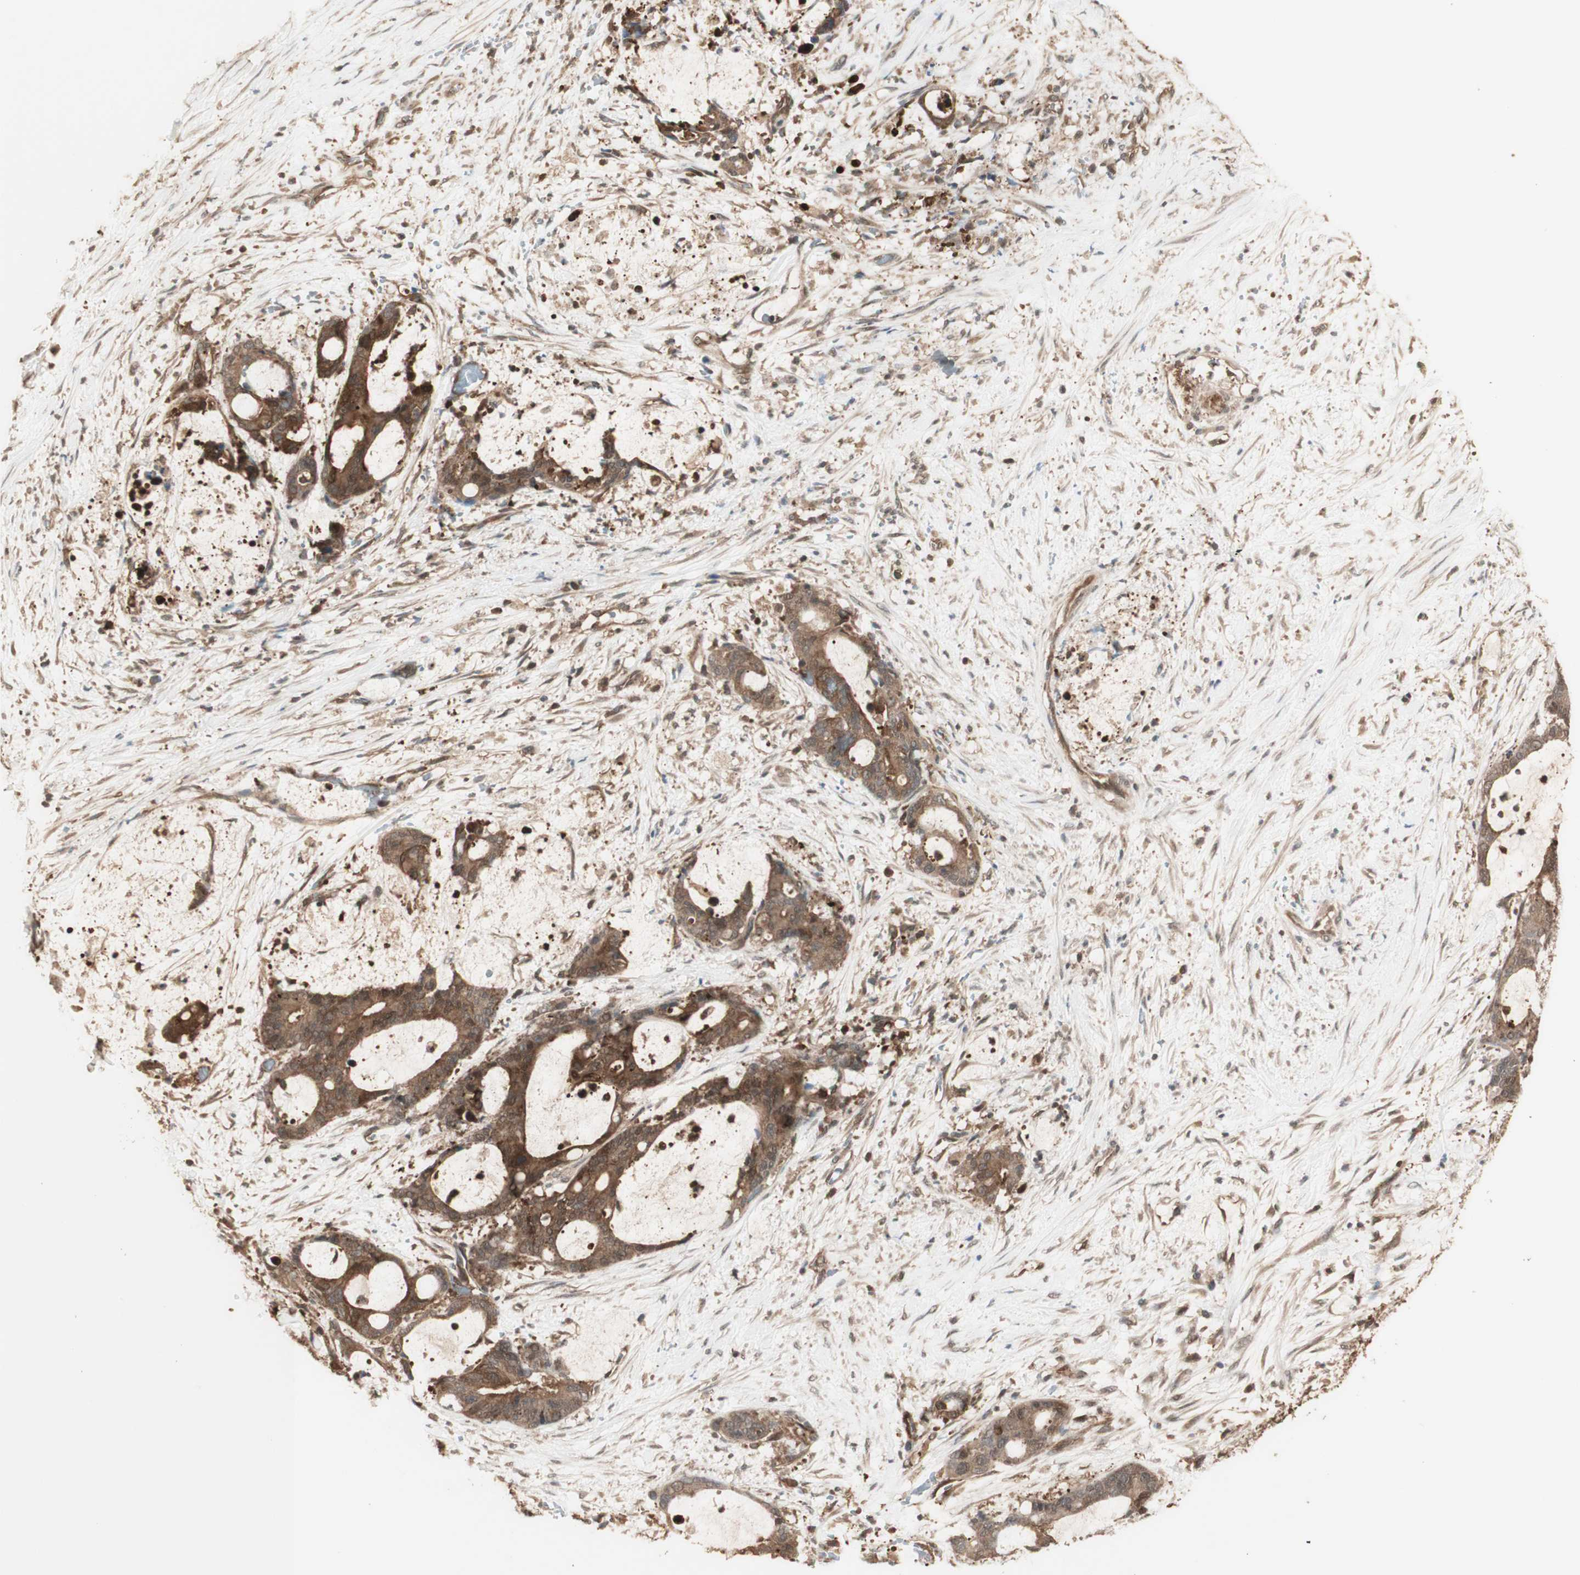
{"staining": {"intensity": "moderate", "quantity": ">75%", "location": "cytoplasmic/membranous"}, "tissue": "liver cancer", "cell_type": "Tumor cells", "image_type": "cancer", "snomed": [{"axis": "morphology", "description": "Cholangiocarcinoma"}, {"axis": "topography", "description": "Liver"}], "caption": "Human liver cholangiocarcinoma stained with a protein marker demonstrates moderate staining in tumor cells.", "gene": "YWHAB", "patient": {"sex": "female", "age": 73}}